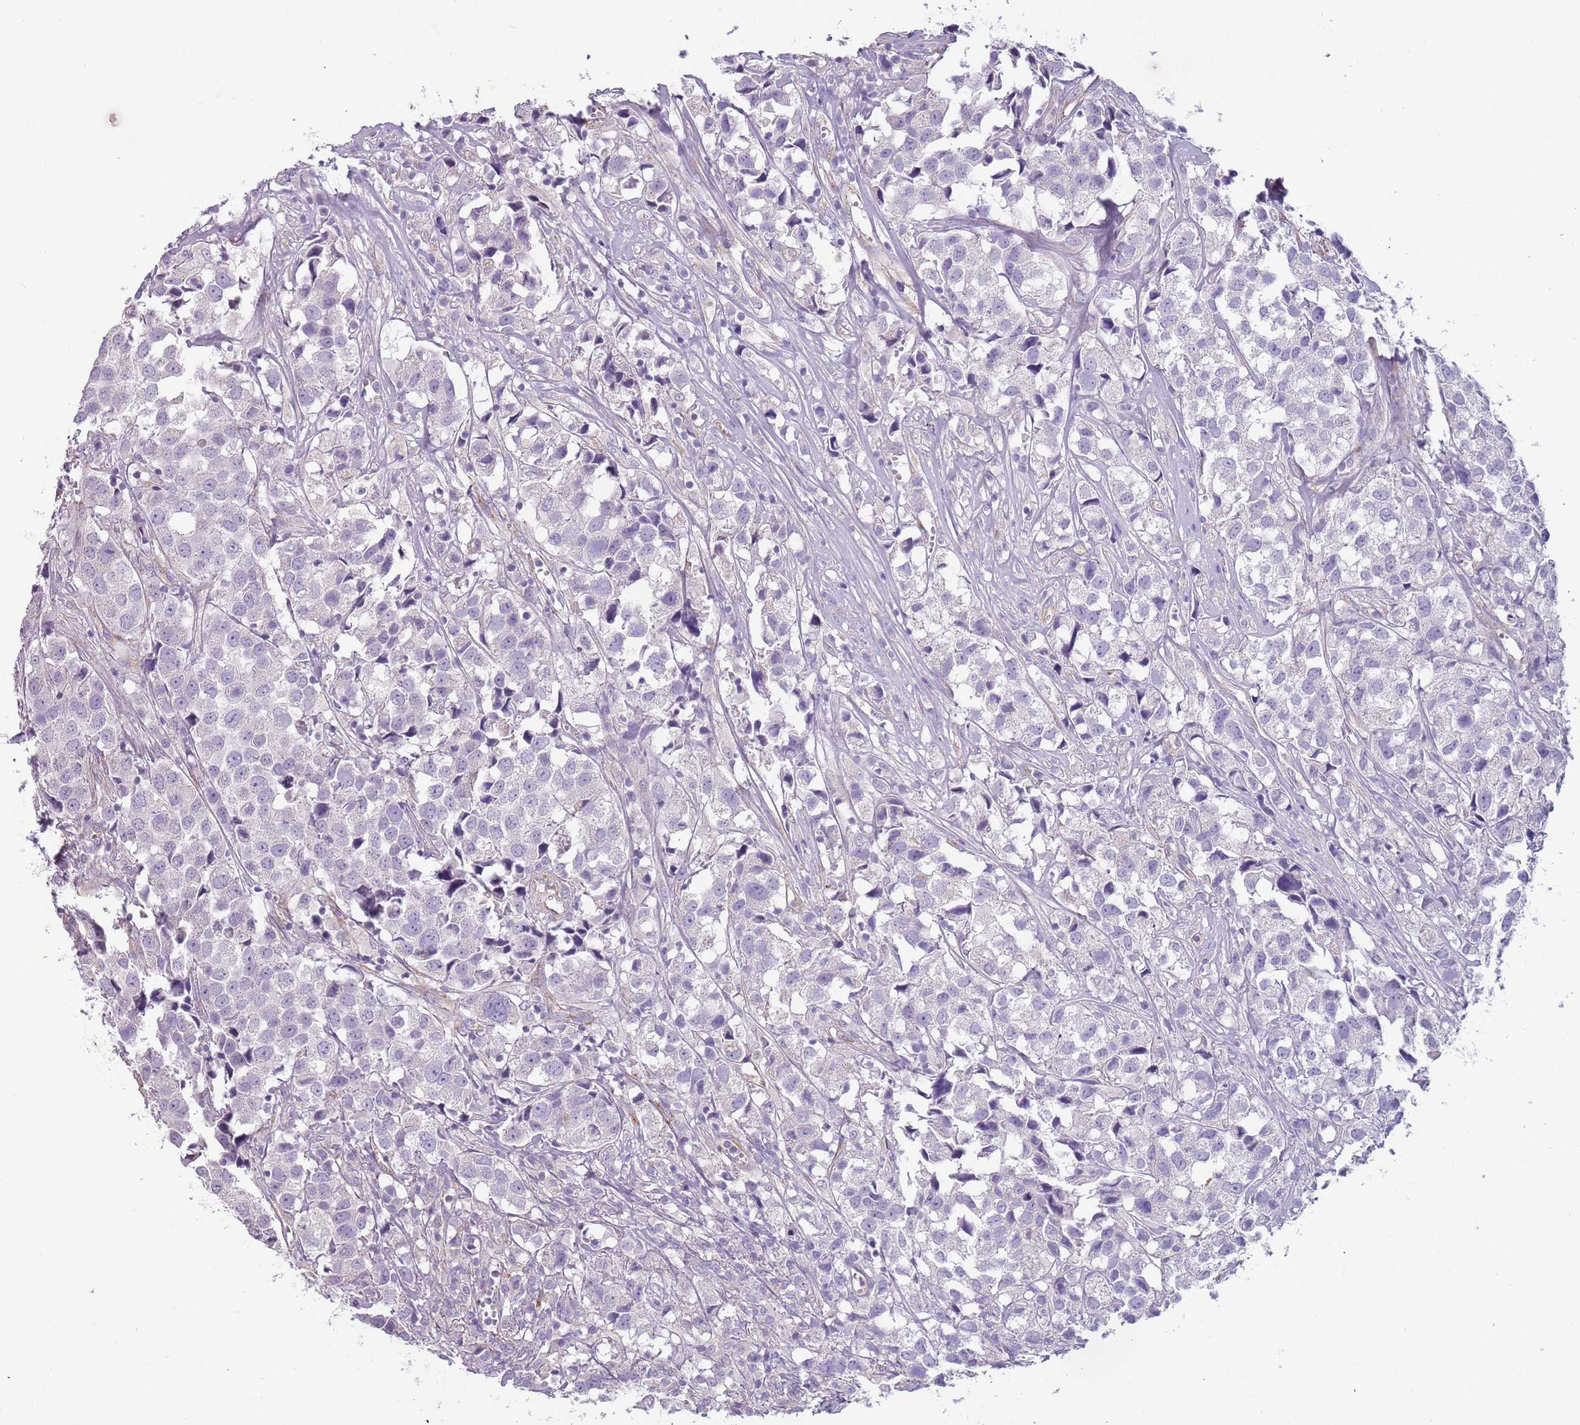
{"staining": {"intensity": "negative", "quantity": "none", "location": "none"}, "tissue": "urothelial cancer", "cell_type": "Tumor cells", "image_type": "cancer", "snomed": [{"axis": "morphology", "description": "Urothelial carcinoma, High grade"}, {"axis": "topography", "description": "Urinary bladder"}], "caption": "The immunohistochemistry image has no significant staining in tumor cells of urothelial cancer tissue.", "gene": "RNF222", "patient": {"sex": "female", "age": 75}}